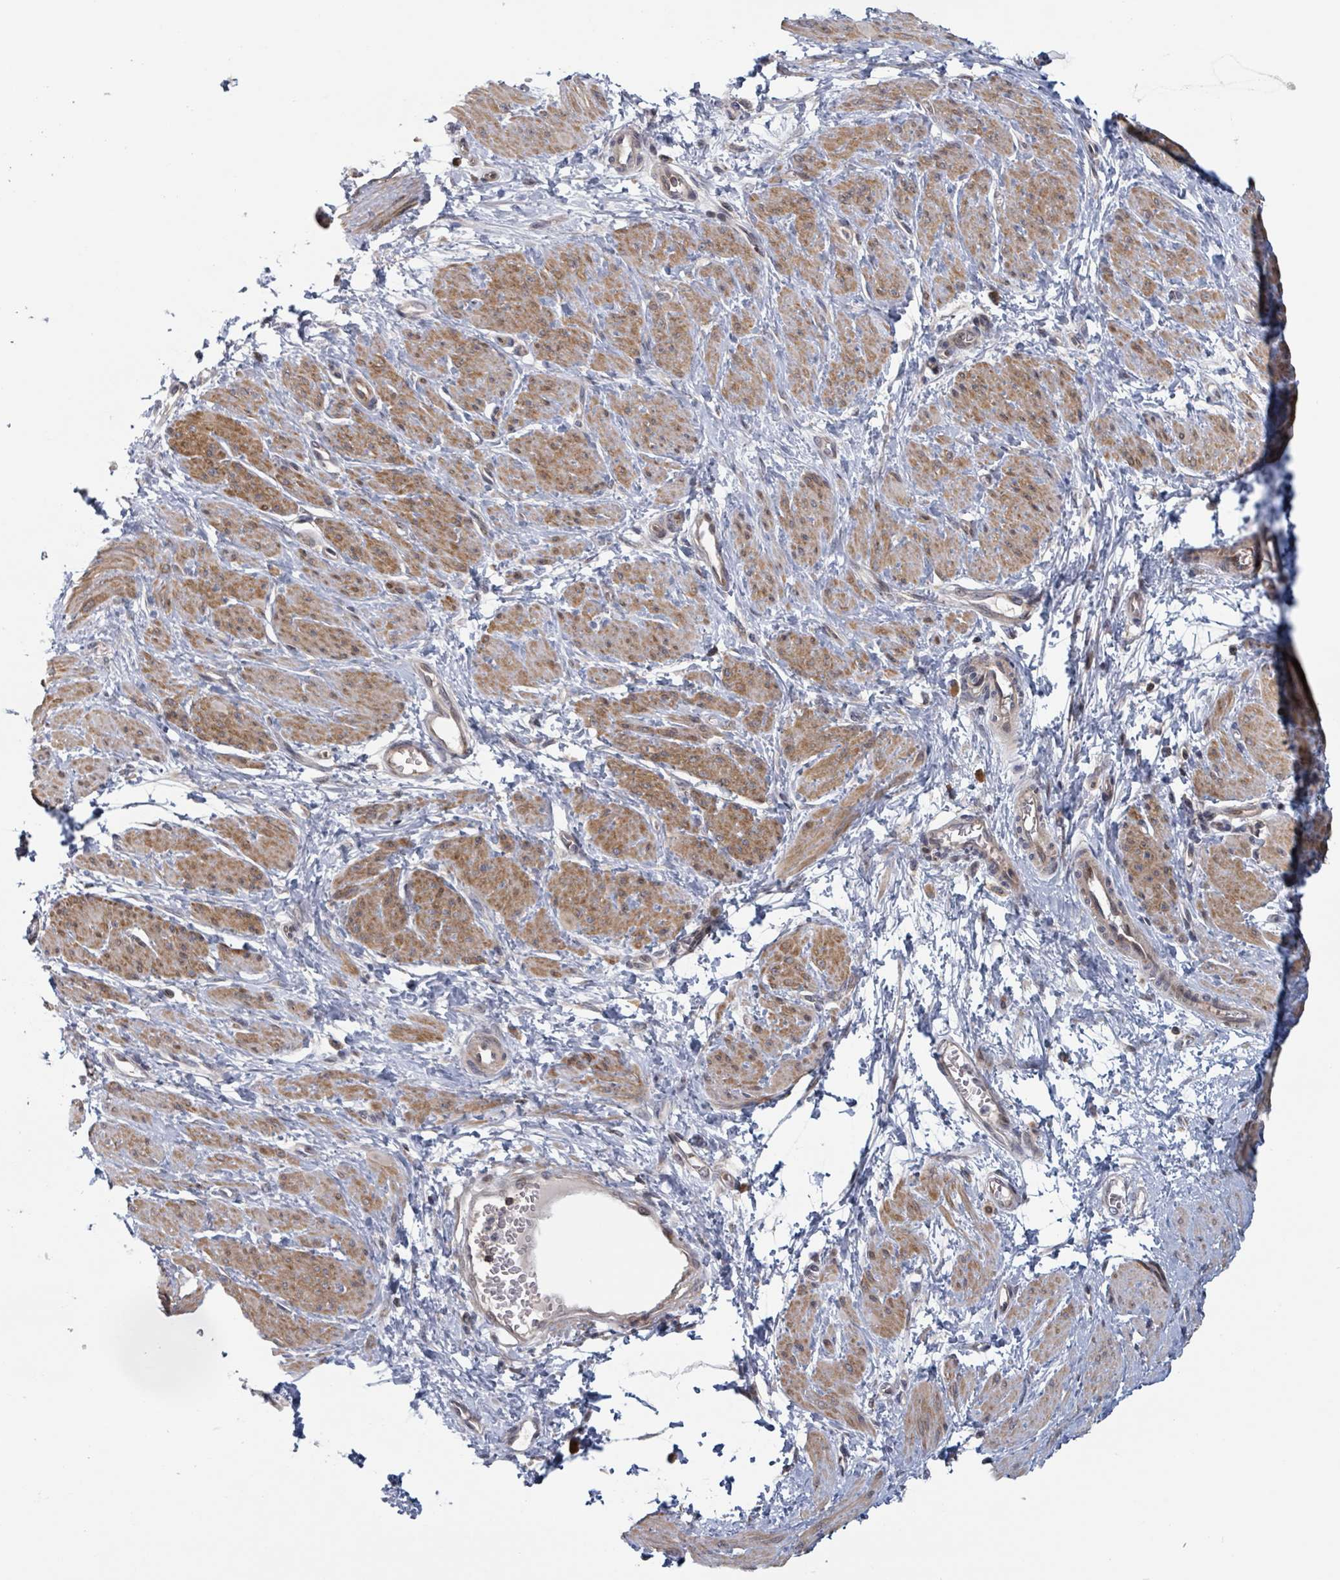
{"staining": {"intensity": "moderate", "quantity": "25%-75%", "location": "cytoplasmic/membranous"}, "tissue": "smooth muscle", "cell_type": "Smooth muscle cells", "image_type": "normal", "snomed": [{"axis": "morphology", "description": "Normal tissue, NOS"}, {"axis": "topography", "description": "Smooth muscle"}, {"axis": "topography", "description": "Uterus"}], "caption": "Immunohistochemical staining of unremarkable human smooth muscle reveals medium levels of moderate cytoplasmic/membranous staining in about 25%-75% of smooth muscle cells.", "gene": "HIVEP1", "patient": {"sex": "female", "age": 39}}